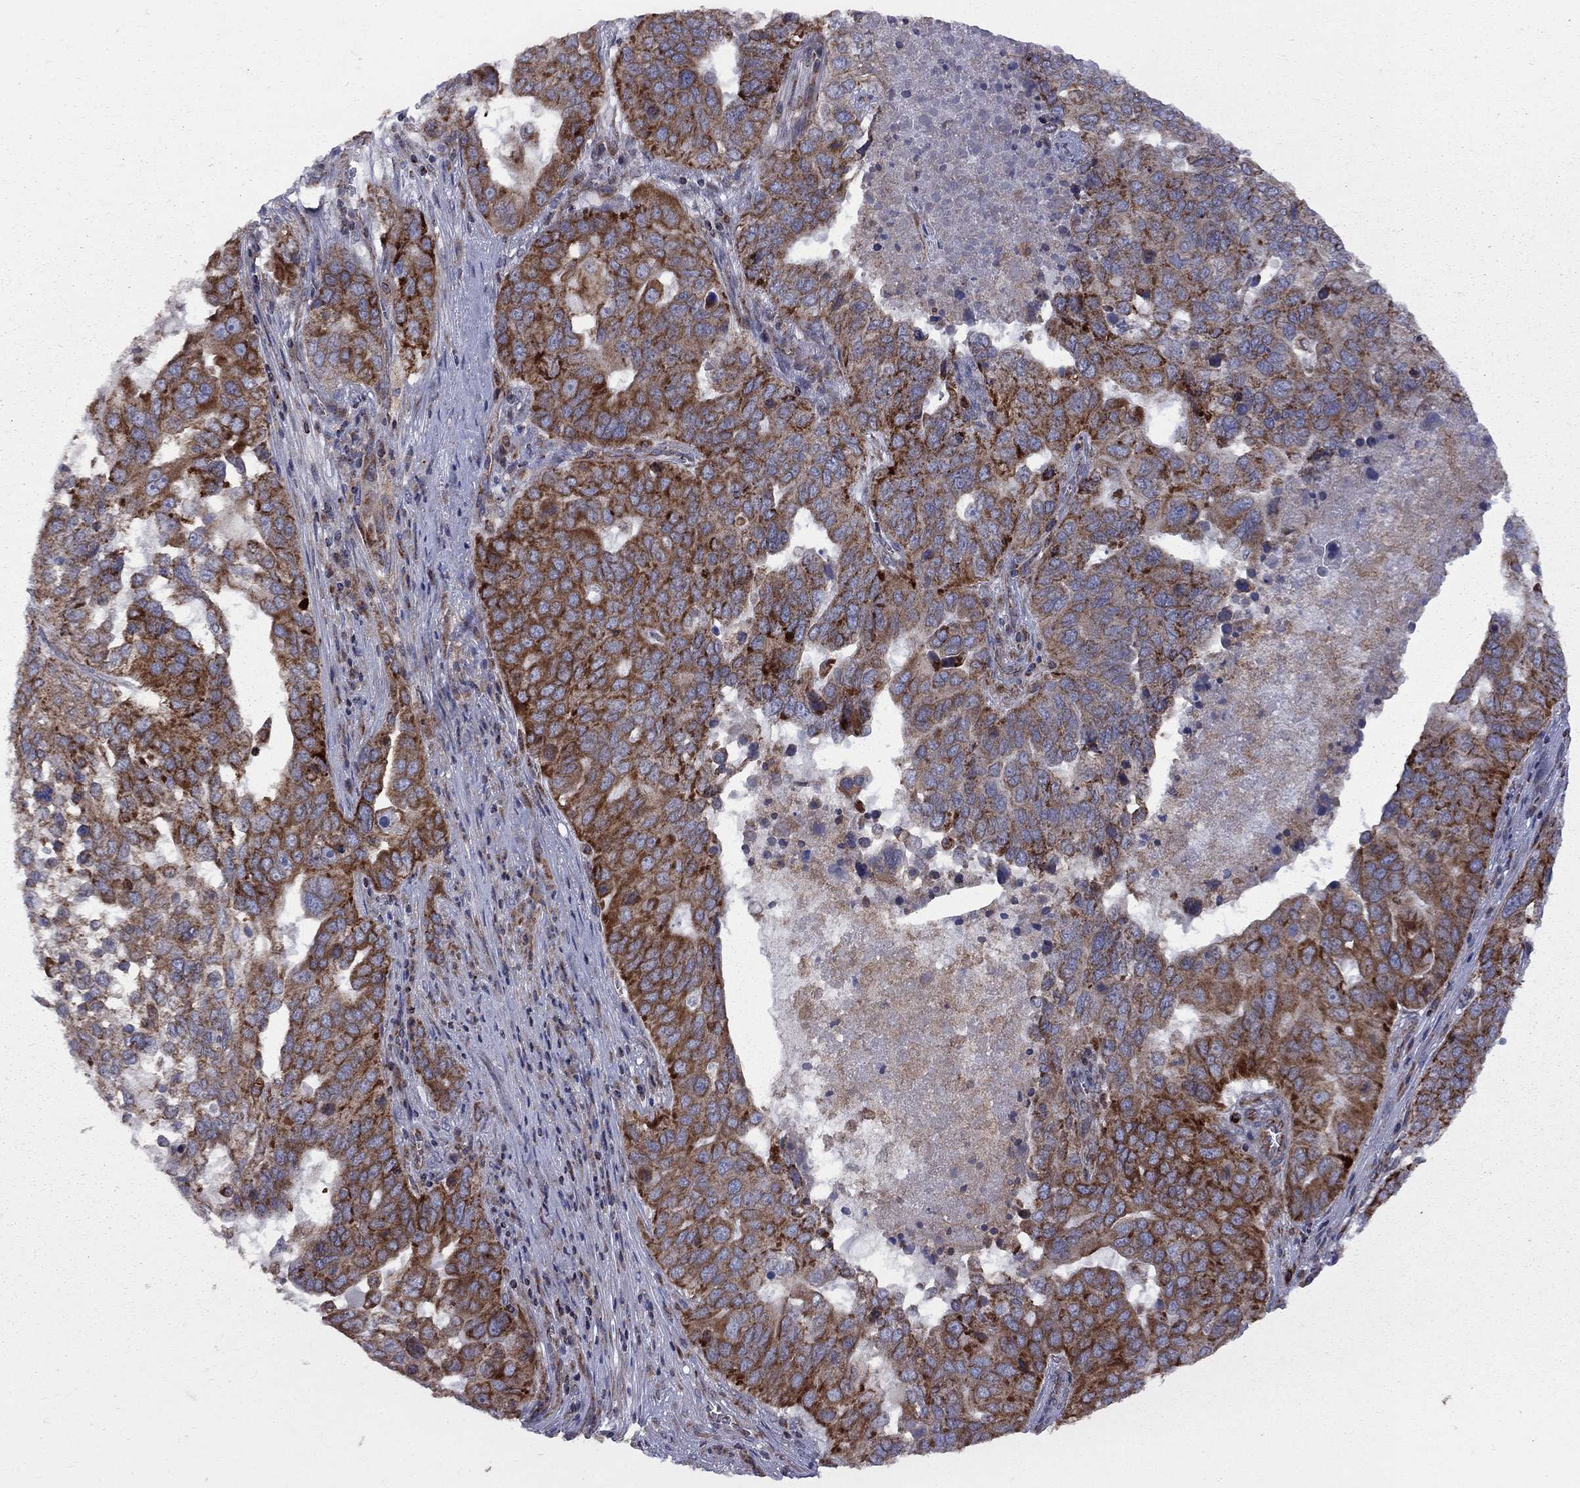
{"staining": {"intensity": "strong", "quantity": "25%-75%", "location": "cytoplasmic/membranous"}, "tissue": "ovarian cancer", "cell_type": "Tumor cells", "image_type": "cancer", "snomed": [{"axis": "morphology", "description": "Carcinoma, endometroid"}, {"axis": "topography", "description": "Soft tissue"}, {"axis": "topography", "description": "Ovary"}], "caption": "Immunohistochemistry (IHC) of human ovarian cancer (endometroid carcinoma) exhibits high levels of strong cytoplasmic/membranous staining in approximately 25%-75% of tumor cells.", "gene": "CLPTM1", "patient": {"sex": "female", "age": 52}}